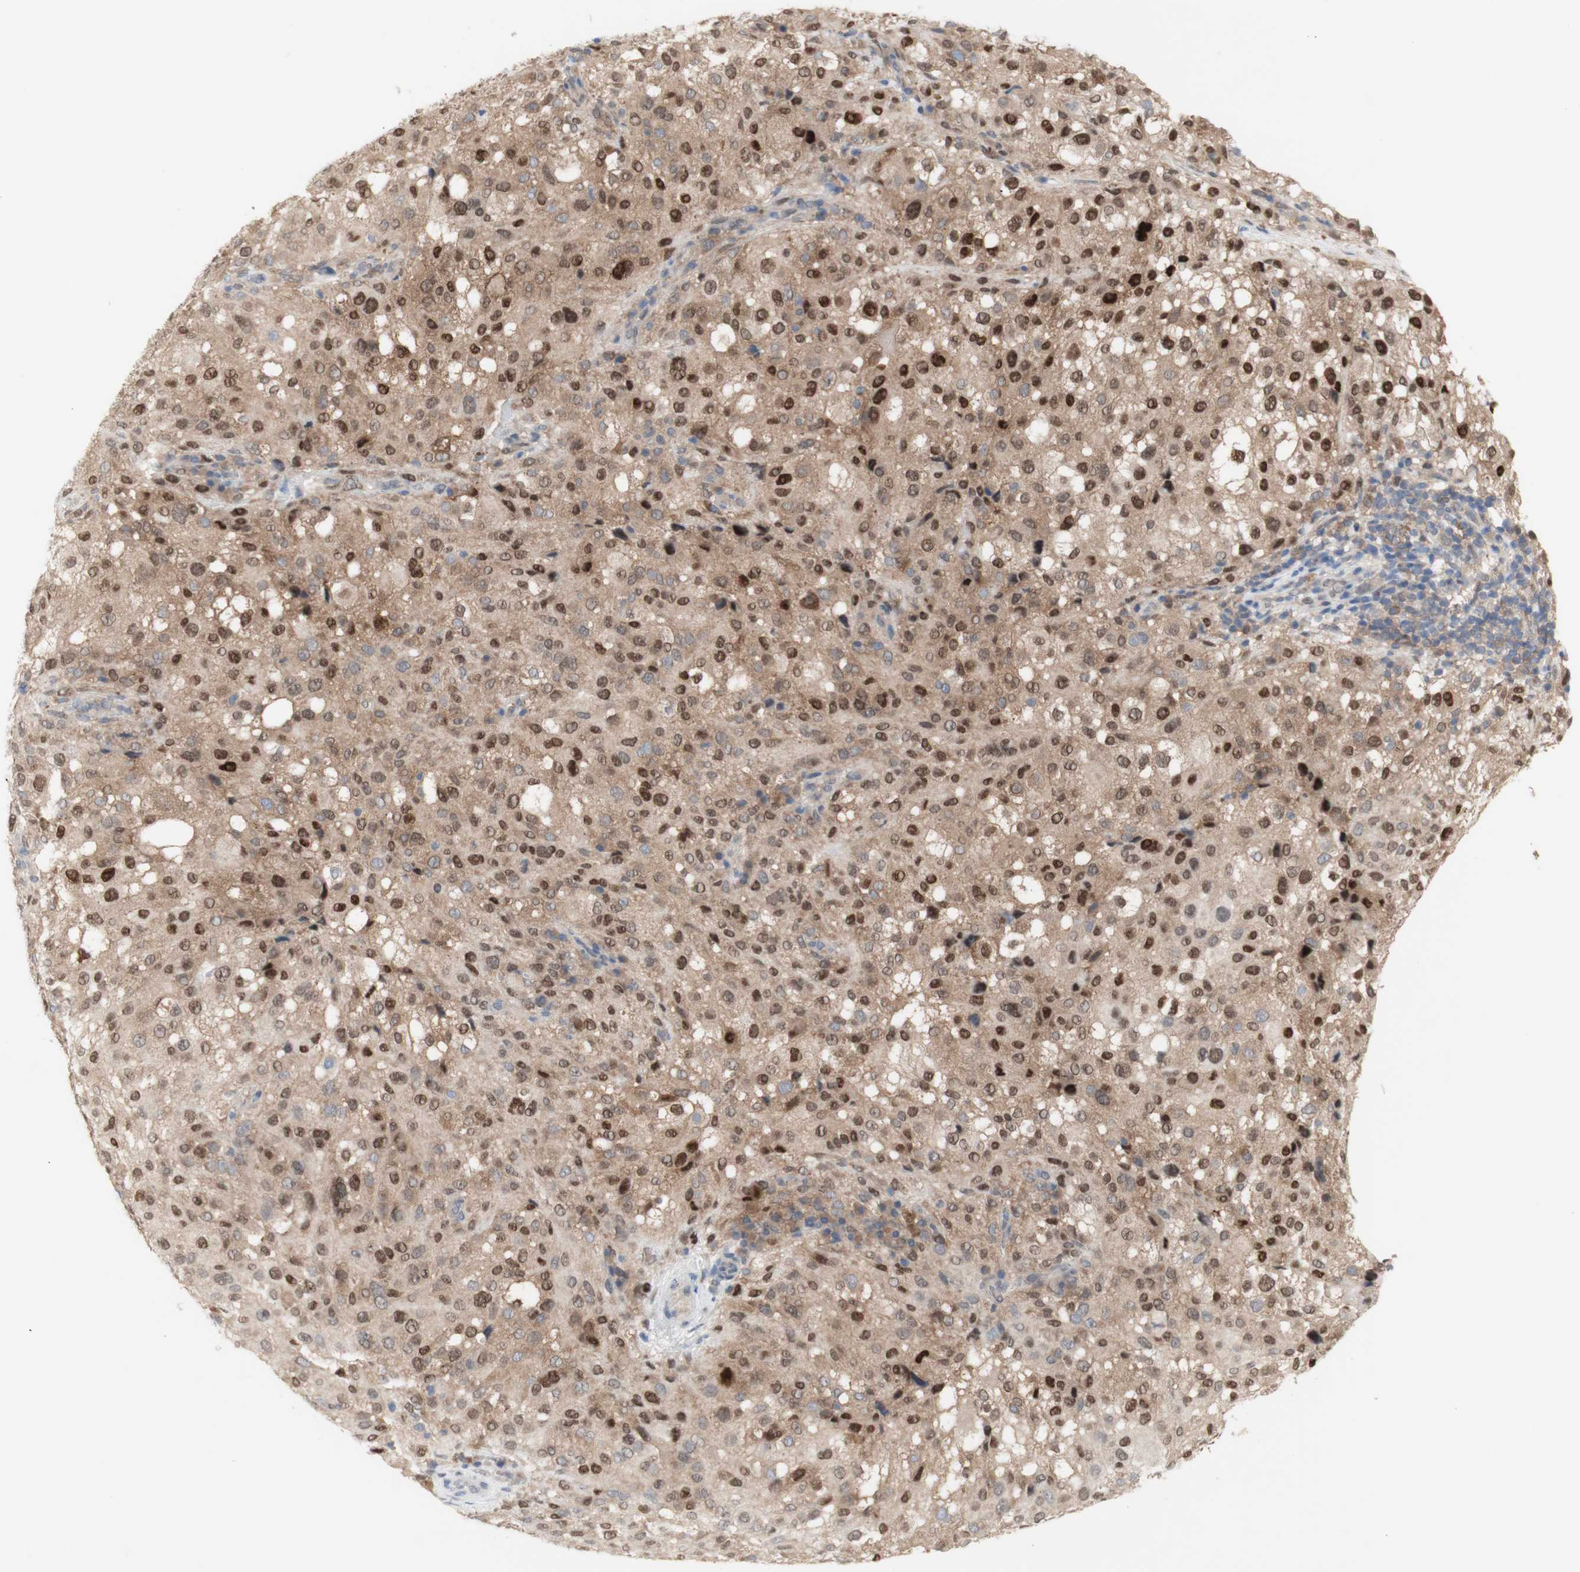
{"staining": {"intensity": "moderate", "quantity": ">75%", "location": "cytoplasmic/membranous,nuclear"}, "tissue": "melanoma", "cell_type": "Tumor cells", "image_type": "cancer", "snomed": [{"axis": "morphology", "description": "Necrosis, NOS"}, {"axis": "morphology", "description": "Malignant melanoma, NOS"}, {"axis": "topography", "description": "Skin"}], "caption": "Immunohistochemistry (IHC) staining of malignant melanoma, which displays medium levels of moderate cytoplasmic/membranous and nuclear expression in approximately >75% of tumor cells indicating moderate cytoplasmic/membranous and nuclear protein expression. The staining was performed using DAB (3,3'-diaminobenzidine) (brown) for protein detection and nuclei were counterstained in hematoxylin (blue).", "gene": "PRMT5", "patient": {"sex": "female", "age": 87}}